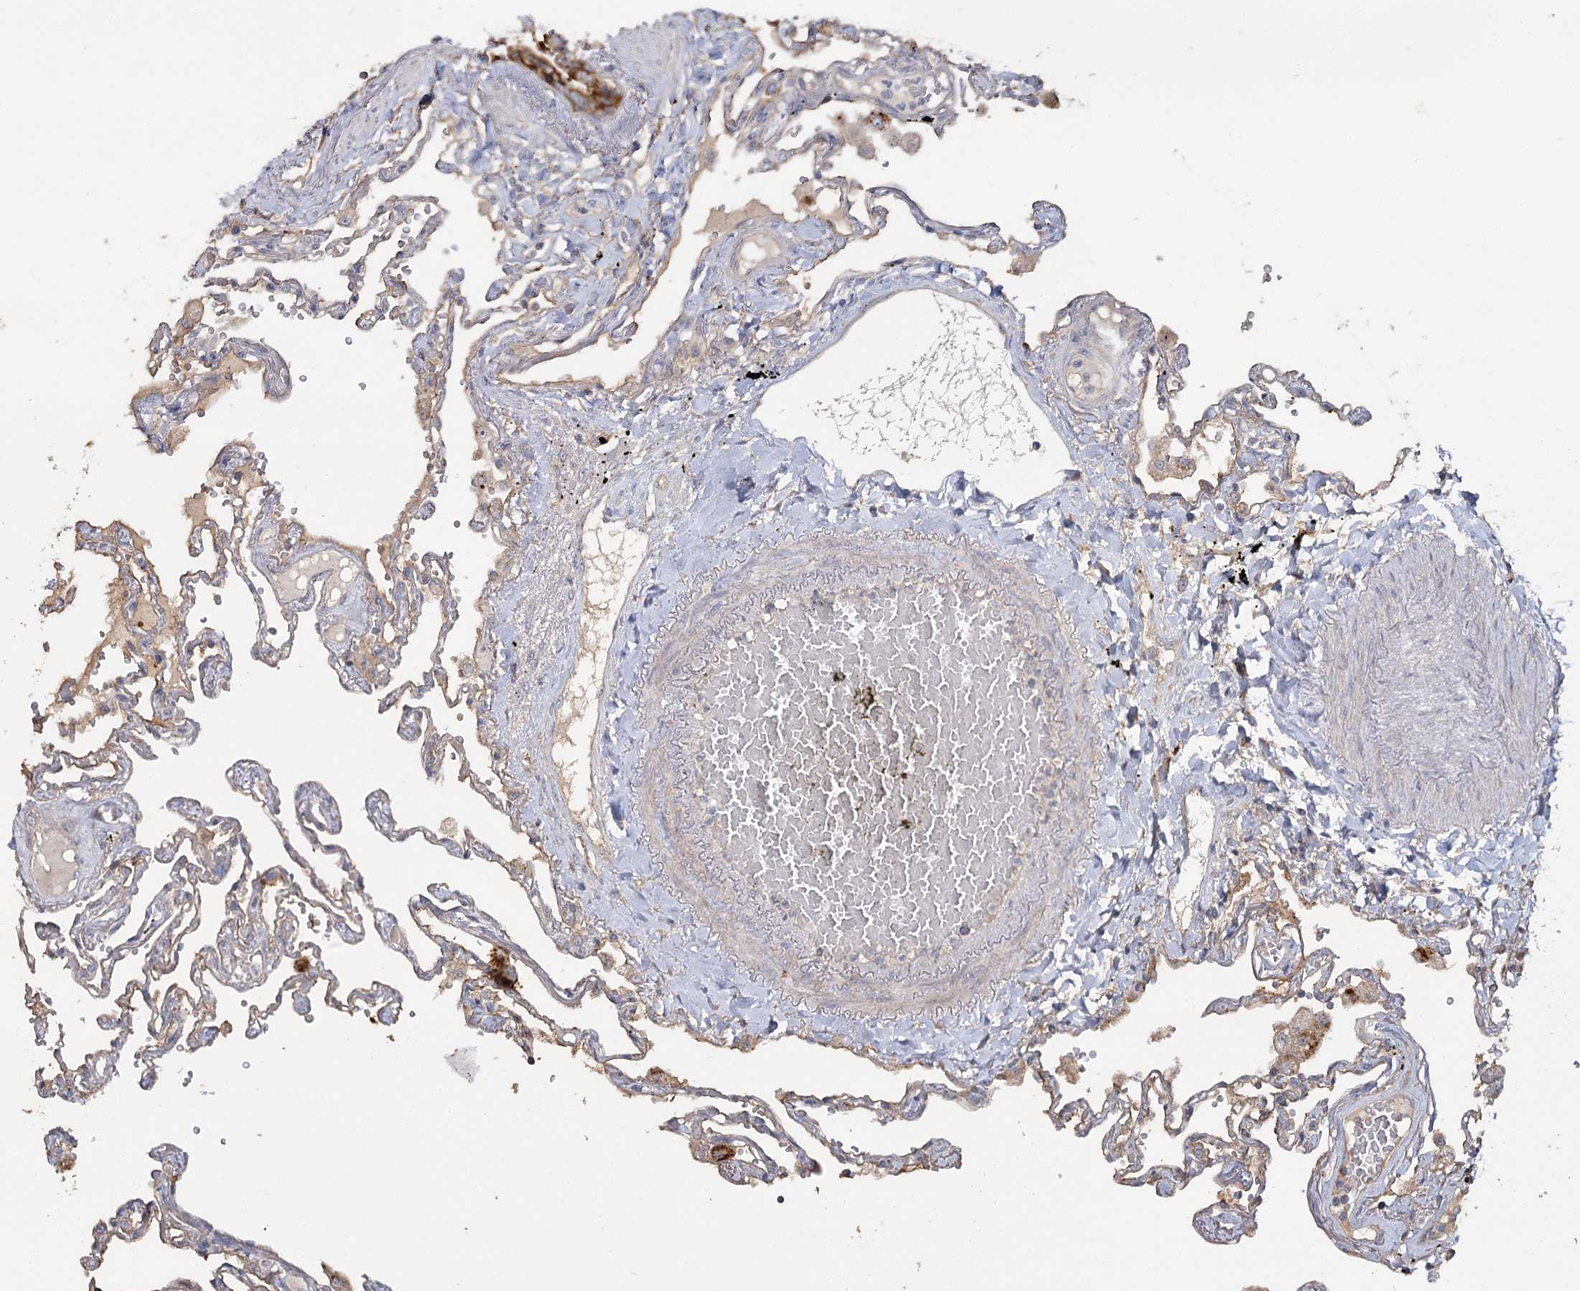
{"staining": {"intensity": "weak", "quantity": "25%-75%", "location": "cytoplasmic/membranous"}, "tissue": "lung", "cell_type": "Alveolar cells", "image_type": "normal", "snomed": [{"axis": "morphology", "description": "Normal tissue, NOS"}, {"axis": "topography", "description": "Lung"}], "caption": "Immunohistochemical staining of unremarkable lung reveals low levels of weak cytoplasmic/membranous expression in approximately 25%-75% of alveolar cells. Nuclei are stained in blue.", "gene": "ANGPTL5", "patient": {"sex": "female", "age": 67}}